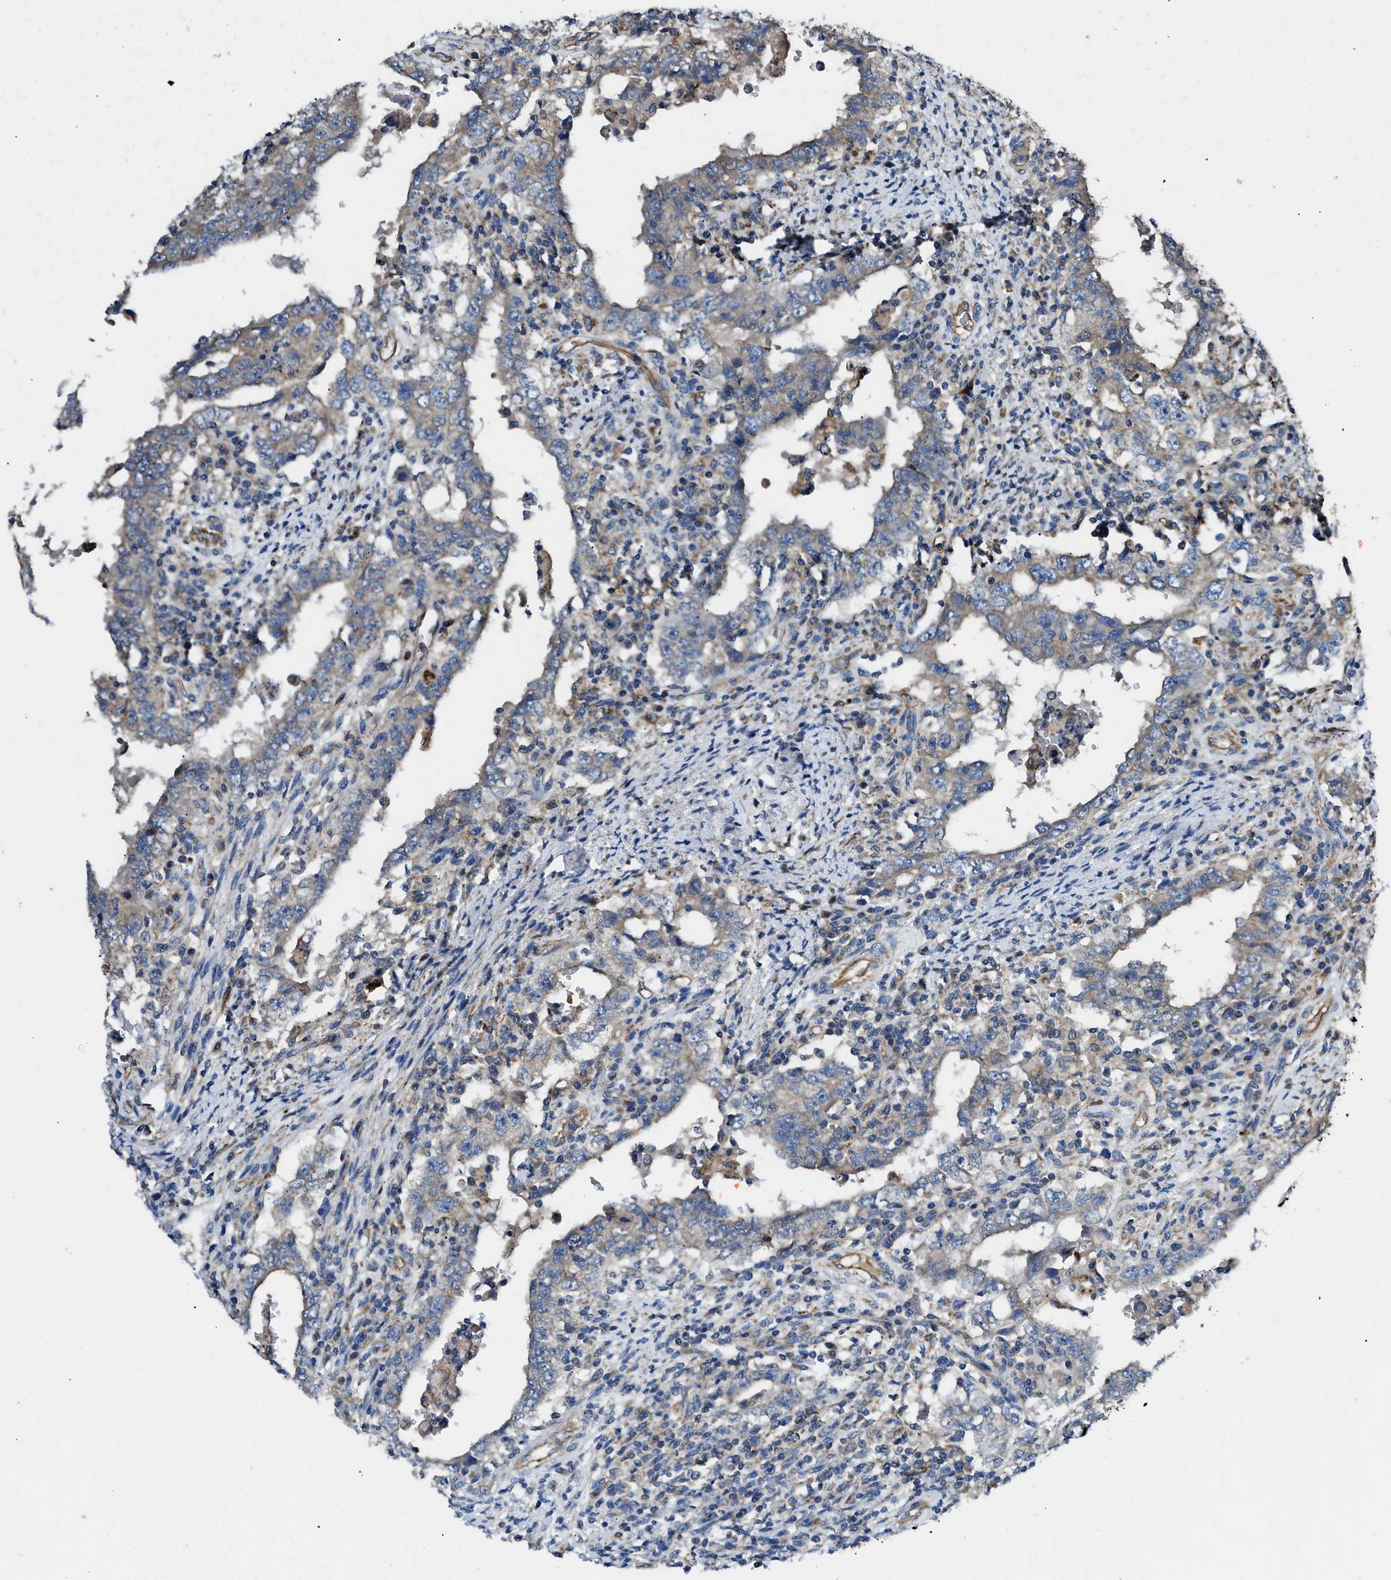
{"staining": {"intensity": "weak", "quantity": ">75%", "location": "cytoplasmic/membranous"}, "tissue": "testis cancer", "cell_type": "Tumor cells", "image_type": "cancer", "snomed": [{"axis": "morphology", "description": "Carcinoma, Embryonal, NOS"}, {"axis": "topography", "description": "Testis"}], "caption": "Protein expression analysis of testis cancer (embryonal carcinoma) reveals weak cytoplasmic/membranous positivity in approximately >75% of tumor cells. (brown staining indicates protein expression, while blue staining denotes nuclei).", "gene": "CDK15", "patient": {"sex": "male", "age": 26}}